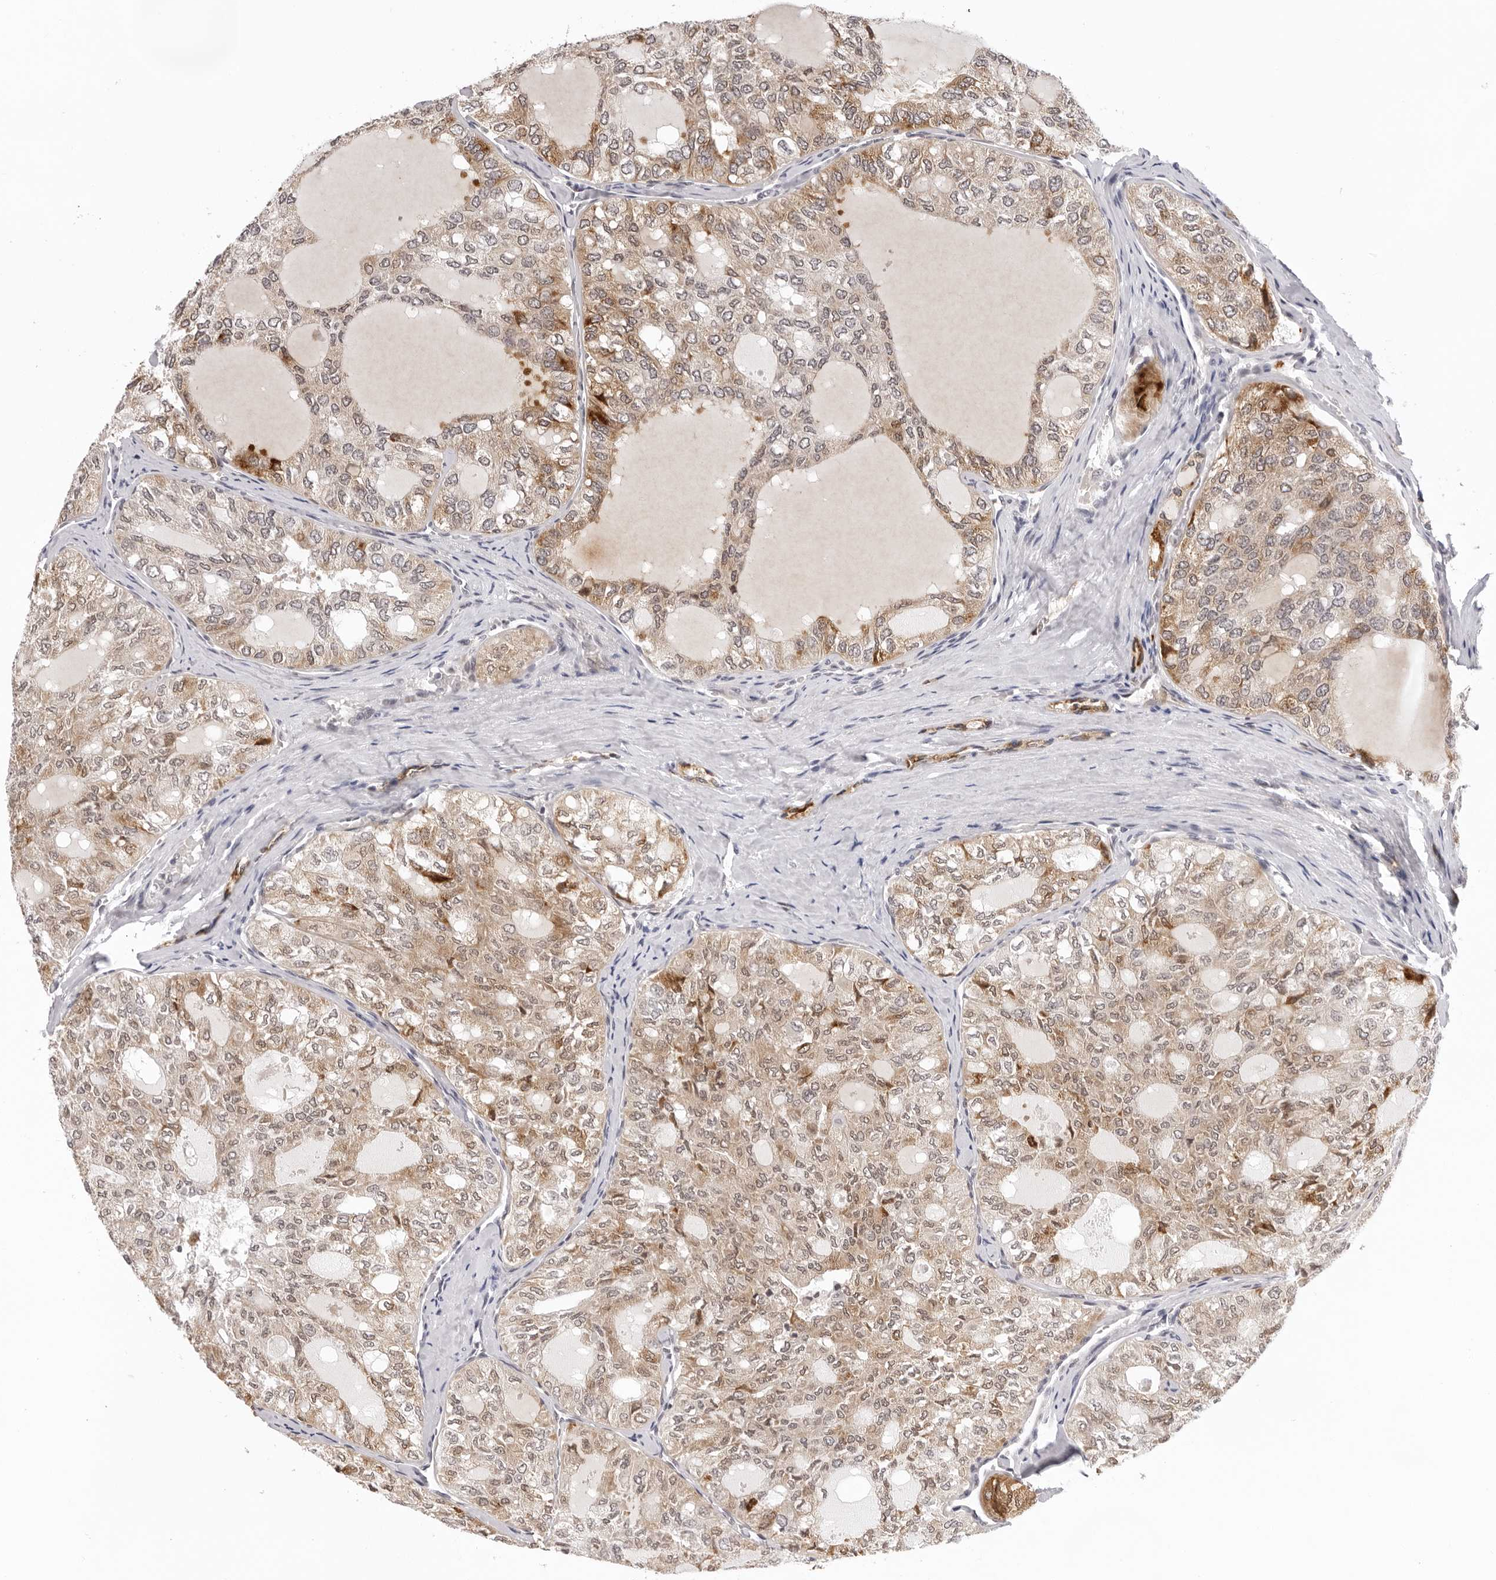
{"staining": {"intensity": "moderate", "quantity": ">75%", "location": "cytoplasmic/membranous"}, "tissue": "thyroid cancer", "cell_type": "Tumor cells", "image_type": "cancer", "snomed": [{"axis": "morphology", "description": "Follicular adenoma carcinoma, NOS"}, {"axis": "topography", "description": "Thyroid gland"}], "caption": "Thyroid cancer (follicular adenoma carcinoma) stained for a protein demonstrates moderate cytoplasmic/membranous positivity in tumor cells.", "gene": "IL17RA", "patient": {"sex": "male", "age": 75}}